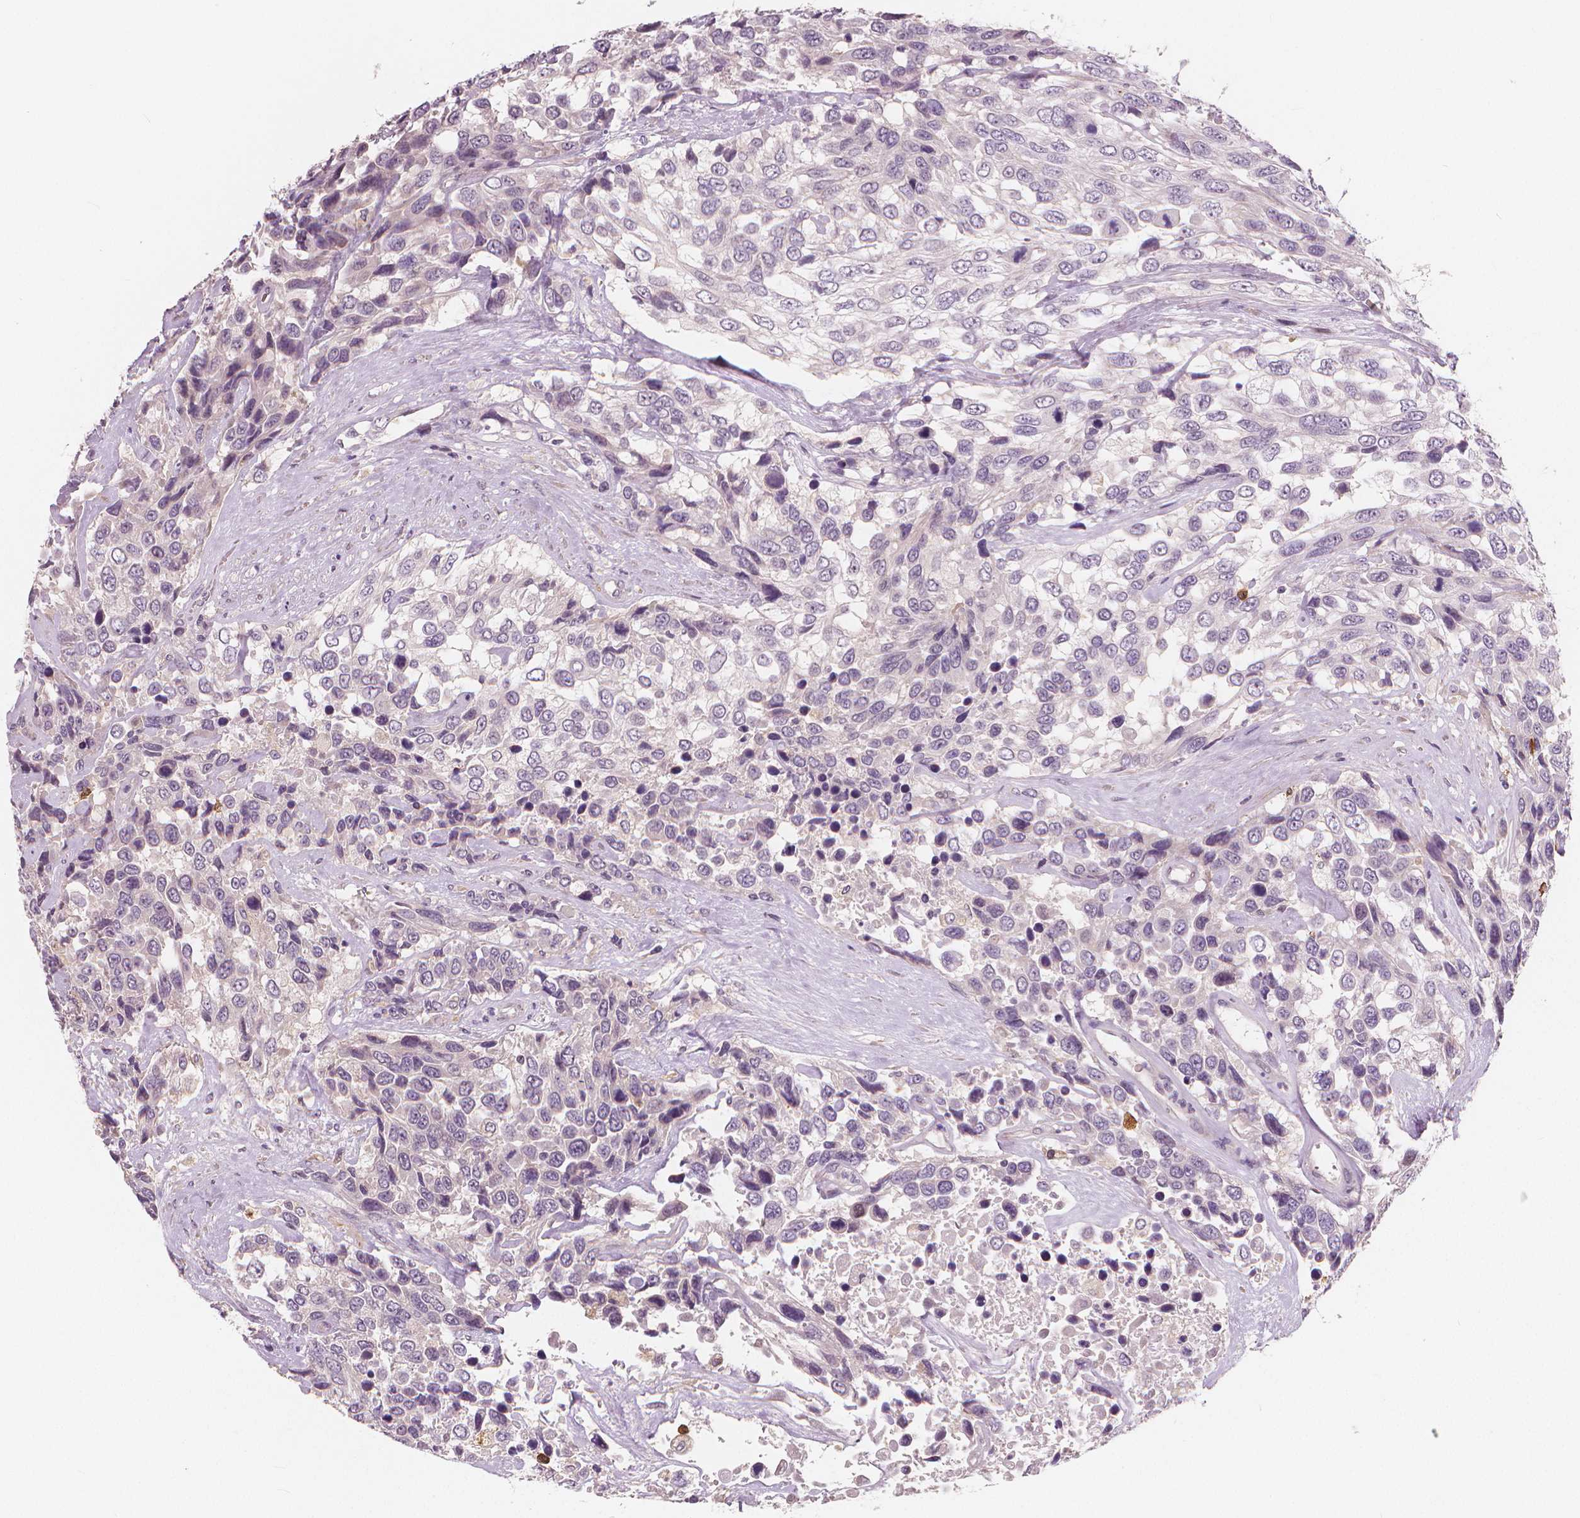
{"staining": {"intensity": "negative", "quantity": "none", "location": "none"}, "tissue": "urothelial cancer", "cell_type": "Tumor cells", "image_type": "cancer", "snomed": [{"axis": "morphology", "description": "Urothelial carcinoma, High grade"}, {"axis": "topography", "description": "Urinary bladder"}], "caption": "Urothelial cancer was stained to show a protein in brown. There is no significant positivity in tumor cells.", "gene": "RNASE7", "patient": {"sex": "female", "age": 70}}